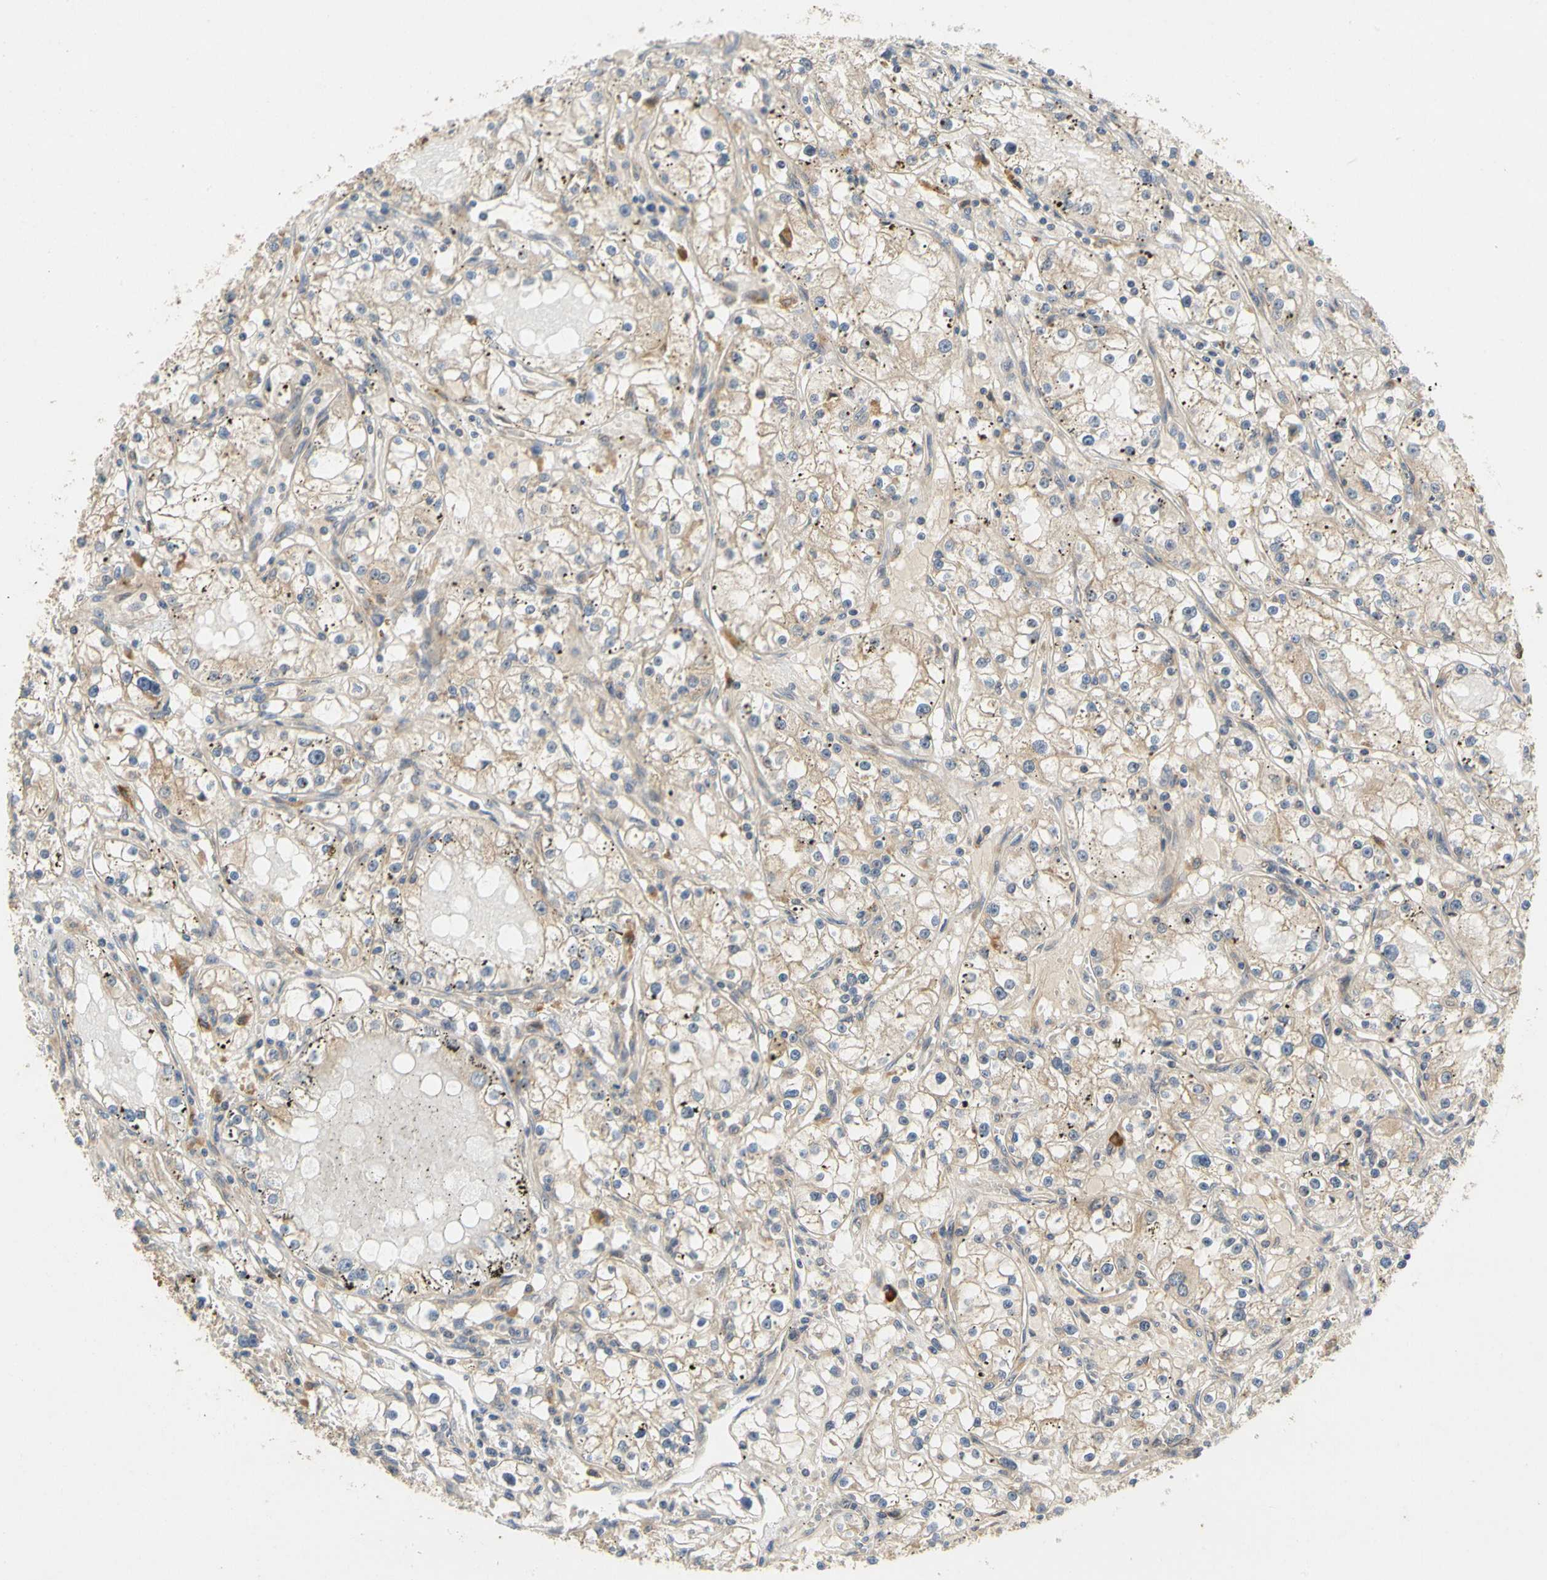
{"staining": {"intensity": "weak", "quantity": "25%-75%", "location": "cytoplasmic/membranous"}, "tissue": "renal cancer", "cell_type": "Tumor cells", "image_type": "cancer", "snomed": [{"axis": "morphology", "description": "Adenocarcinoma, NOS"}, {"axis": "topography", "description": "Kidney"}], "caption": "There is low levels of weak cytoplasmic/membranous positivity in tumor cells of renal cancer, as demonstrated by immunohistochemical staining (brown color).", "gene": "TDRP", "patient": {"sex": "male", "age": 56}}